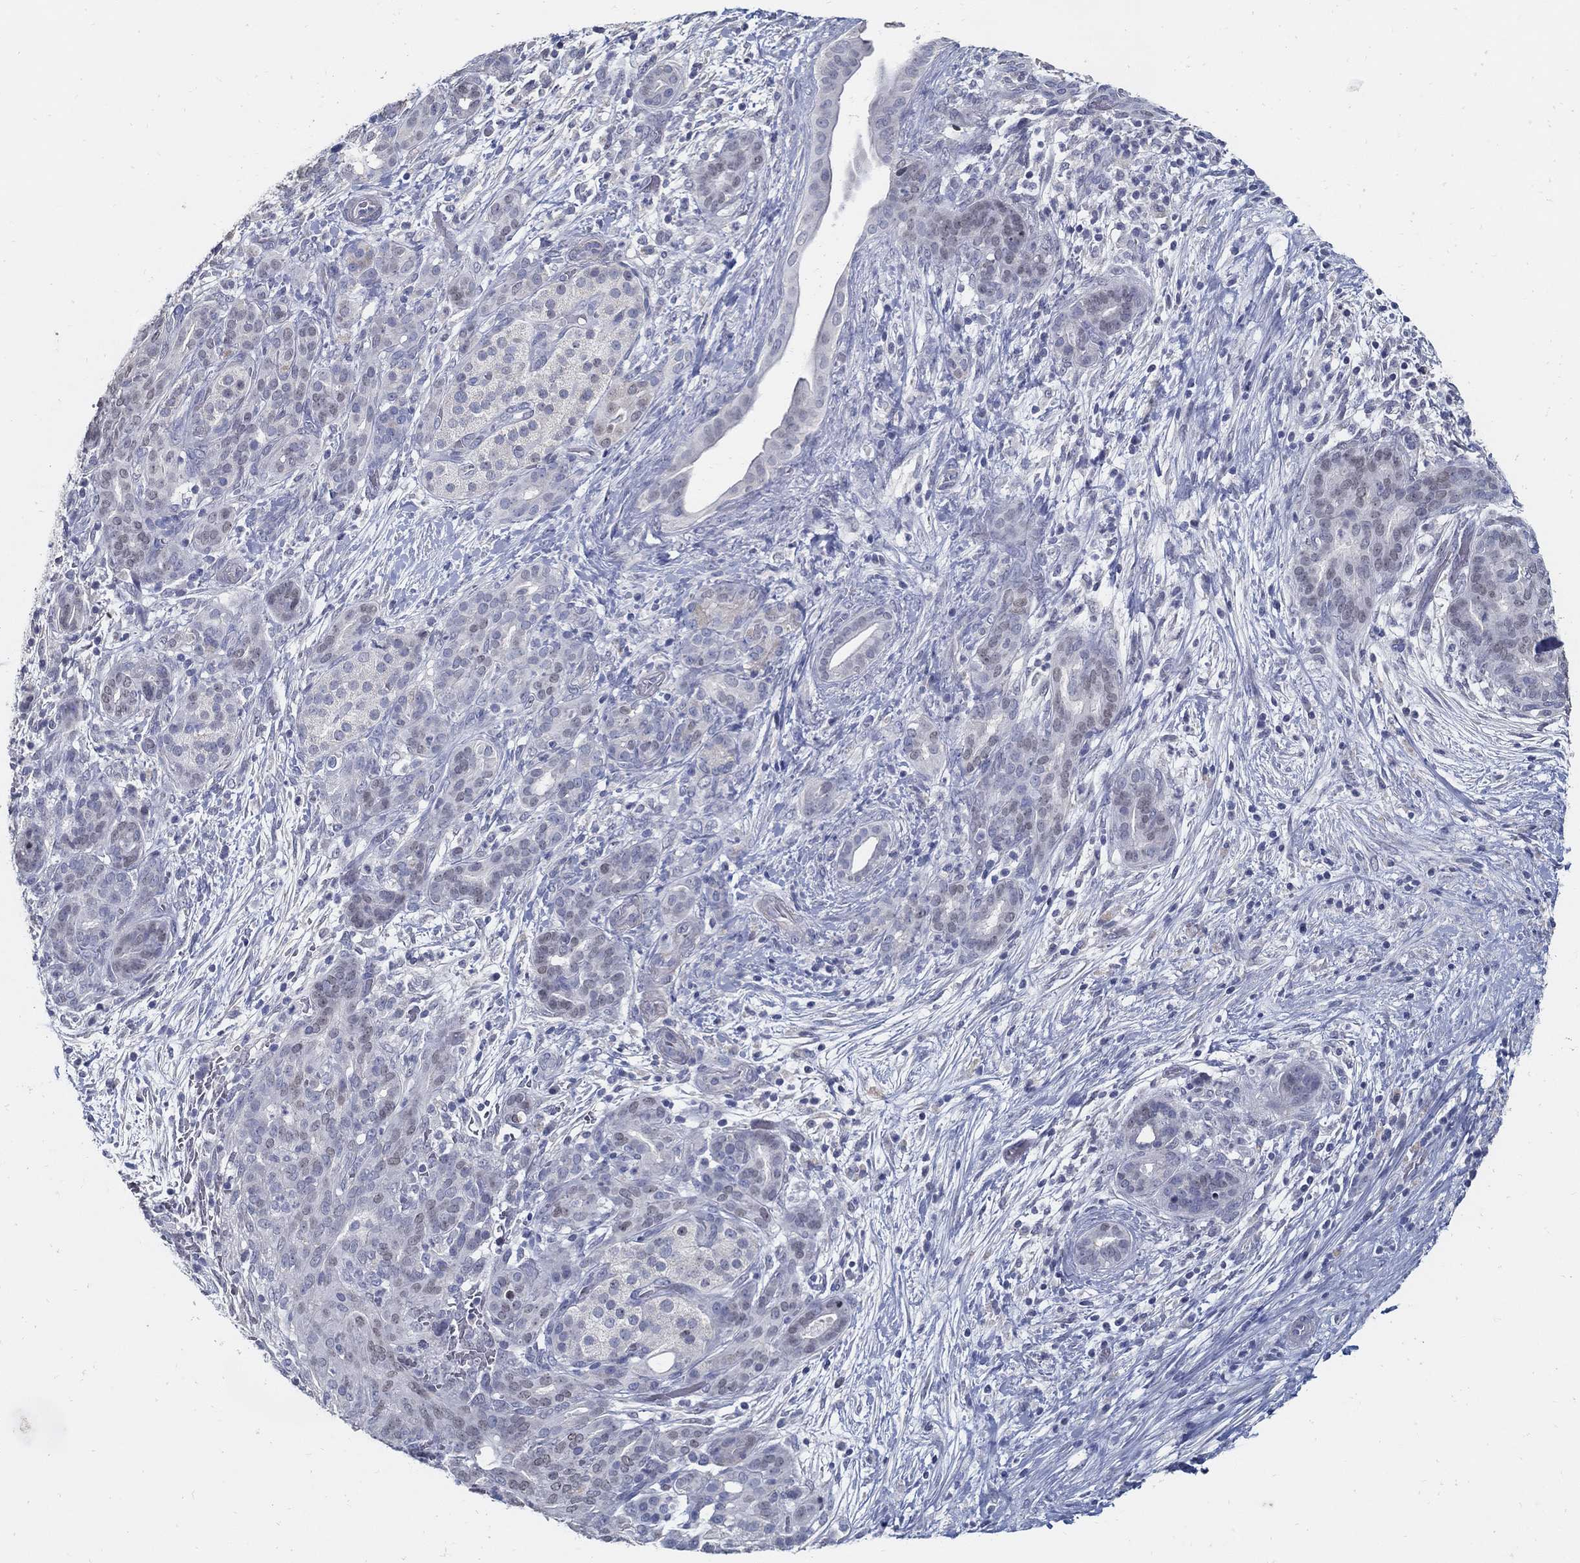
{"staining": {"intensity": "negative", "quantity": "none", "location": "none"}, "tissue": "pancreatic cancer", "cell_type": "Tumor cells", "image_type": "cancer", "snomed": [{"axis": "morphology", "description": "Adenocarcinoma, NOS"}, {"axis": "topography", "description": "Pancreas"}], "caption": "This is an immunohistochemistry (IHC) image of human pancreatic adenocarcinoma. There is no positivity in tumor cells.", "gene": "USP29", "patient": {"sex": "male", "age": 44}}